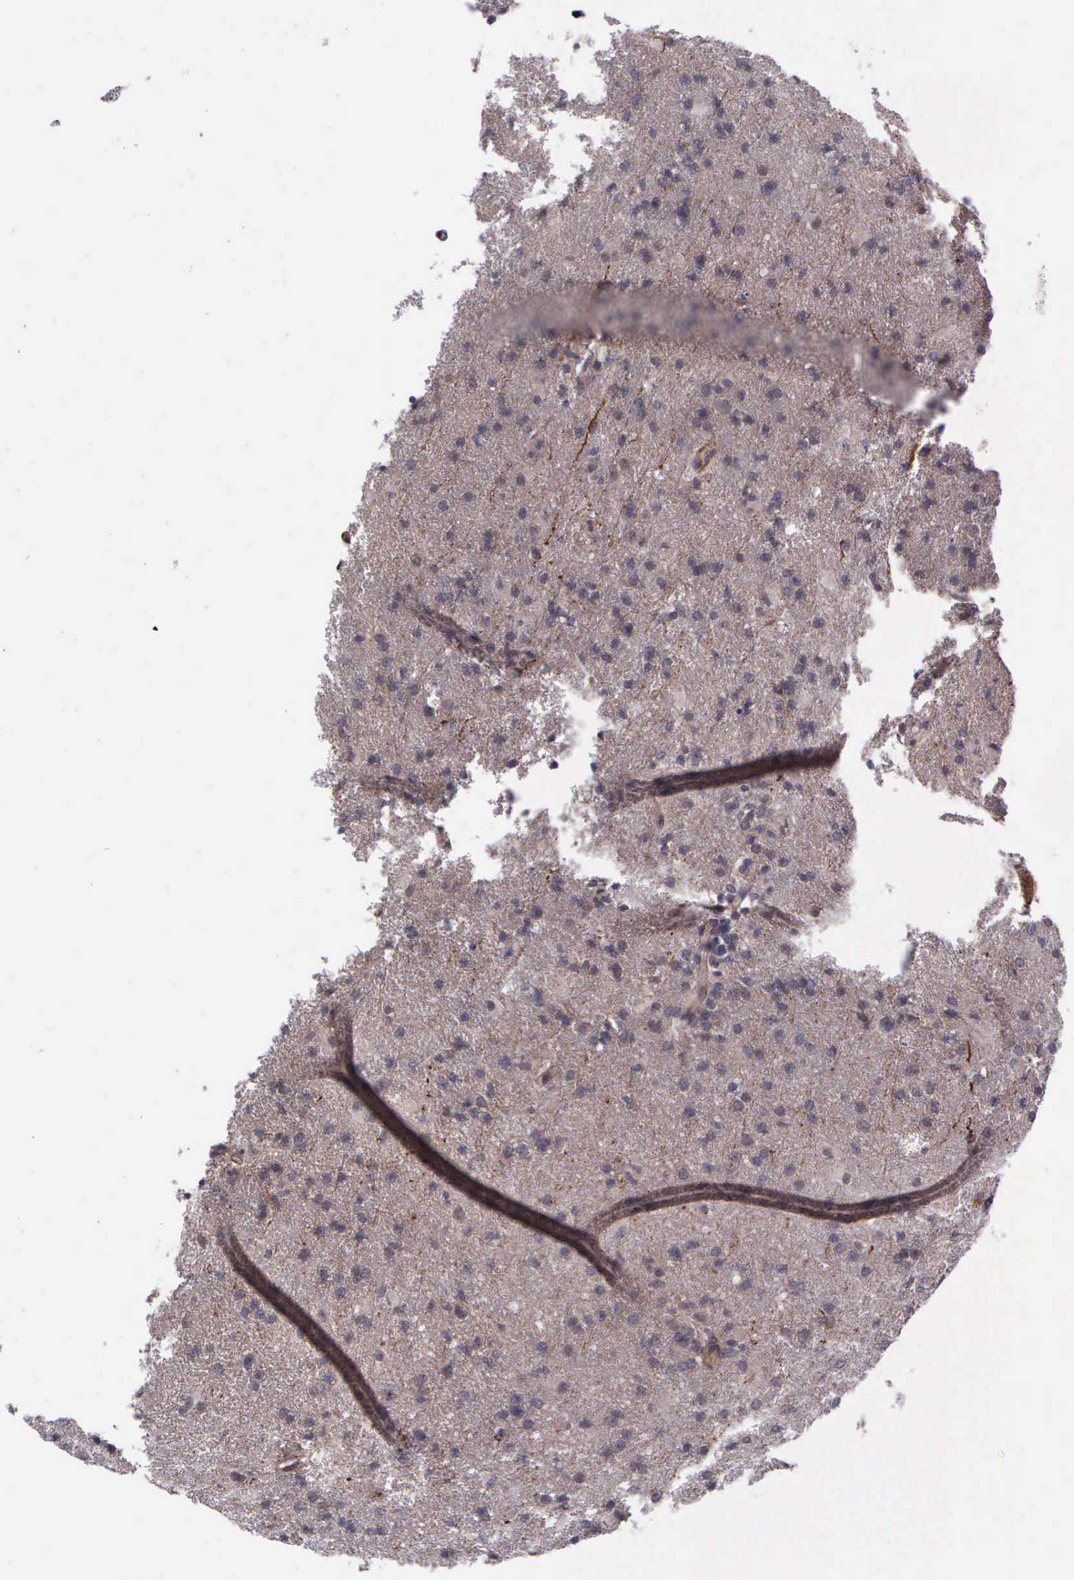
{"staining": {"intensity": "weak", "quantity": ">75%", "location": "cytoplasmic/membranous"}, "tissue": "glioma", "cell_type": "Tumor cells", "image_type": "cancer", "snomed": [{"axis": "morphology", "description": "Glioma, malignant, High grade"}, {"axis": "topography", "description": "Brain"}], "caption": "The immunohistochemical stain labels weak cytoplasmic/membranous positivity in tumor cells of malignant glioma (high-grade) tissue.", "gene": "PRICKLE3", "patient": {"sex": "male", "age": 68}}